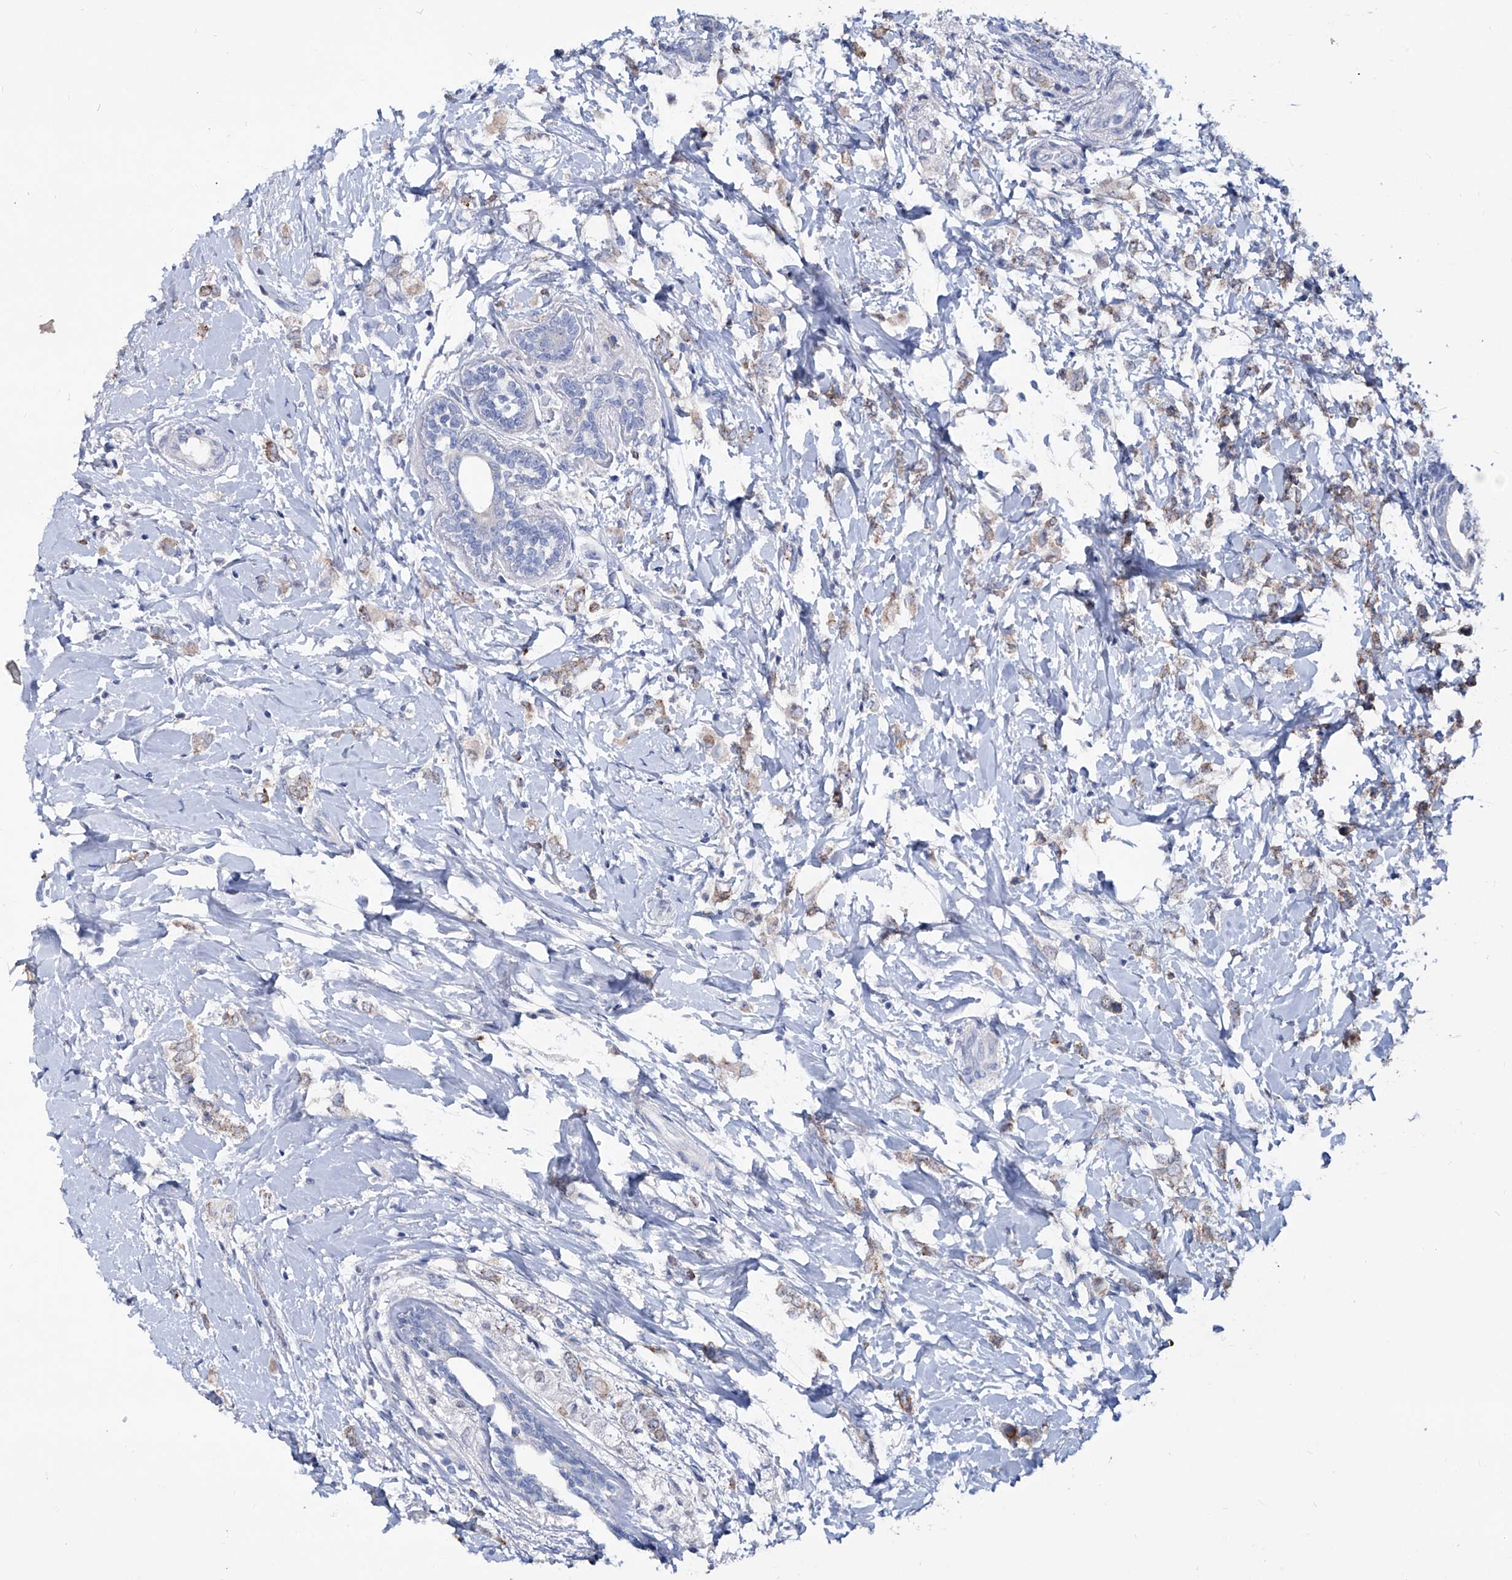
{"staining": {"intensity": "weak", "quantity": ">75%", "location": "cytoplasmic/membranous"}, "tissue": "breast cancer", "cell_type": "Tumor cells", "image_type": "cancer", "snomed": [{"axis": "morphology", "description": "Normal tissue, NOS"}, {"axis": "morphology", "description": "Lobular carcinoma"}, {"axis": "topography", "description": "Breast"}], "caption": "Brown immunohistochemical staining in lobular carcinoma (breast) shows weak cytoplasmic/membranous expression in approximately >75% of tumor cells.", "gene": "KLHL17", "patient": {"sex": "female", "age": 47}}